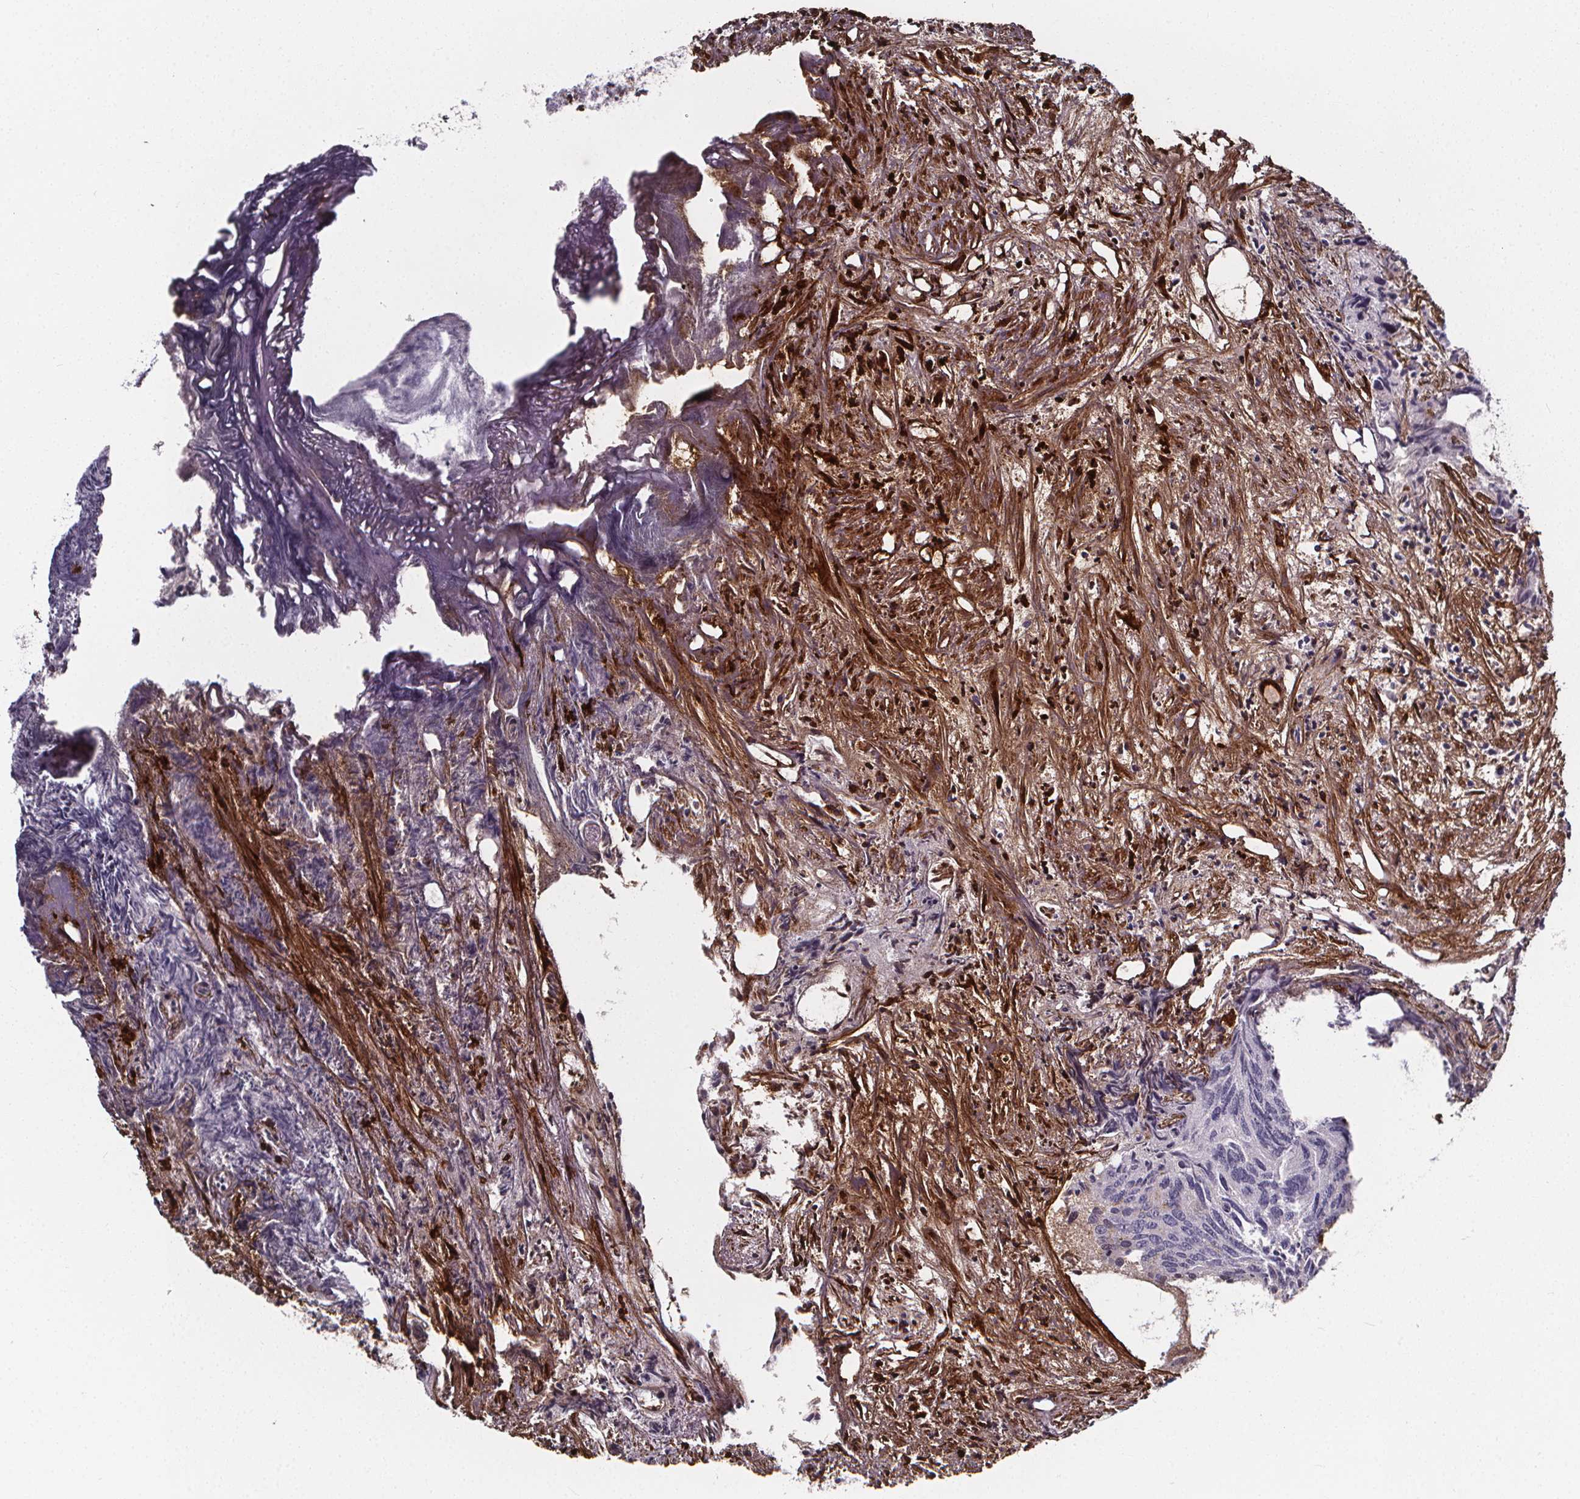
{"staining": {"intensity": "negative", "quantity": "none", "location": "none"}, "tissue": "prostate cancer", "cell_type": "Tumor cells", "image_type": "cancer", "snomed": [{"axis": "morphology", "description": "Adenocarcinoma, High grade"}, {"axis": "topography", "description": "Prostate"}], "caption": "Prostate cancer (high-grade adenocarcinoma) was stained to show a protein in brown. There is no significant expression in tumor cells.", "gene": "AEBP1", "patient": {"sex": "male", "age": 58}}